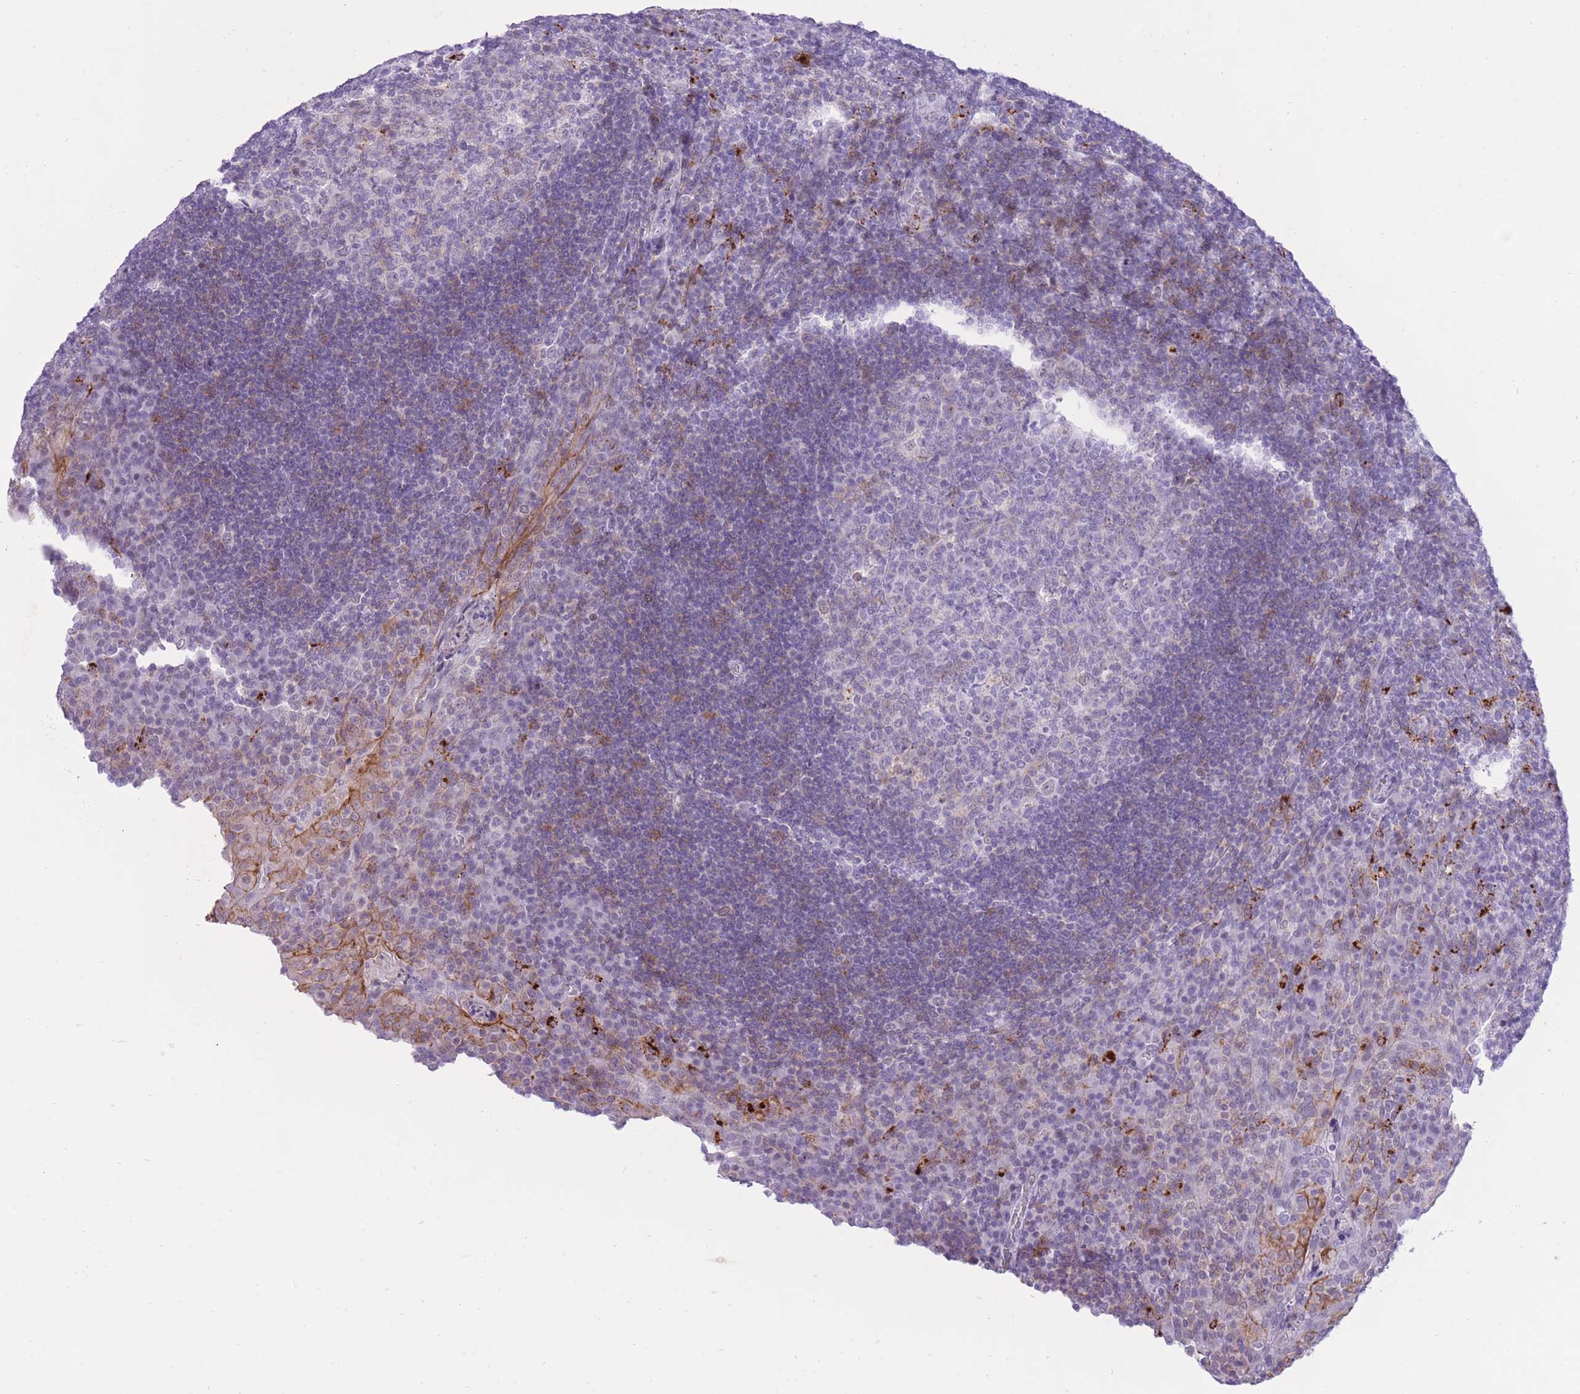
{"staining": {"intensity": "negative", "quantity": "none", "location": "none"}, "tissue": "tonsil", "cell_type": "Germinal center cells", "image_type": "normal", "snomed": [{"axis": "morphology", "description": "Normal tissue, NOS"}, {"axis": "topography", "description": "Tonsil"}], "caption": "IHC of normal human tonsil exhibits no staining in germinal center cells.", "gene": "MEIS3", "patient": {"sex": "male", "age": 17}}